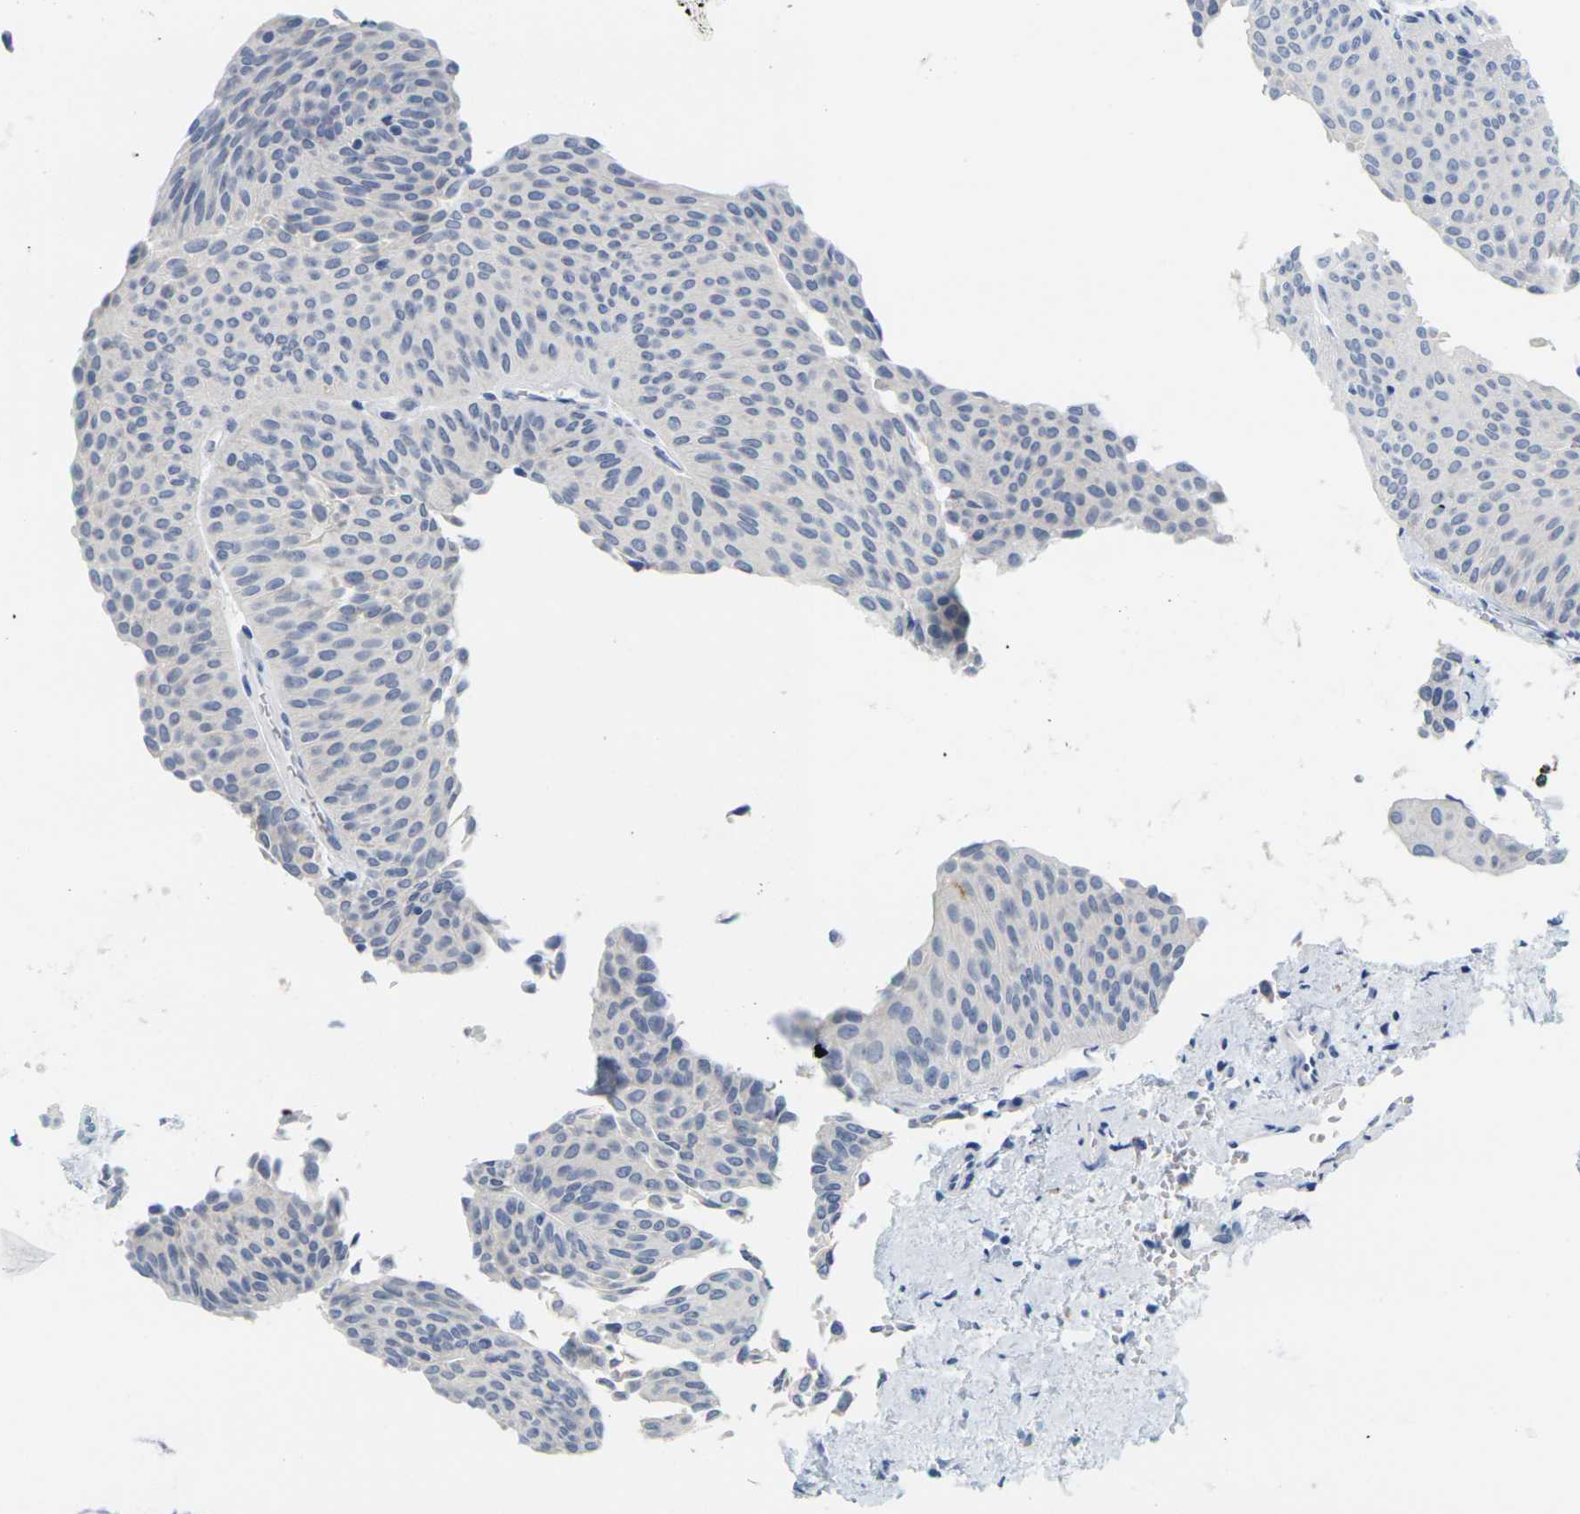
{"staining": {"intensity": "negative", "quantity": "none", "location": "none"}, "tissue": "urothelial cancer", "cell_type": "Tumor cells", "image_type": "cancer", "snomed": [{"axis": "morphology", "description": "Urothelial carcinoma, Low grade"}, {"axis": "topography", "description": "Urinary bladder"}], "caption": "High magnification brightfield microscopy of urothelial cancer stained with DAB (brown) and counterstained with hematoxylin (blue): tumor cells show no significant staining.", "gene": "HLA-DOB", "patient": {"sex": "female", "age": 60}}